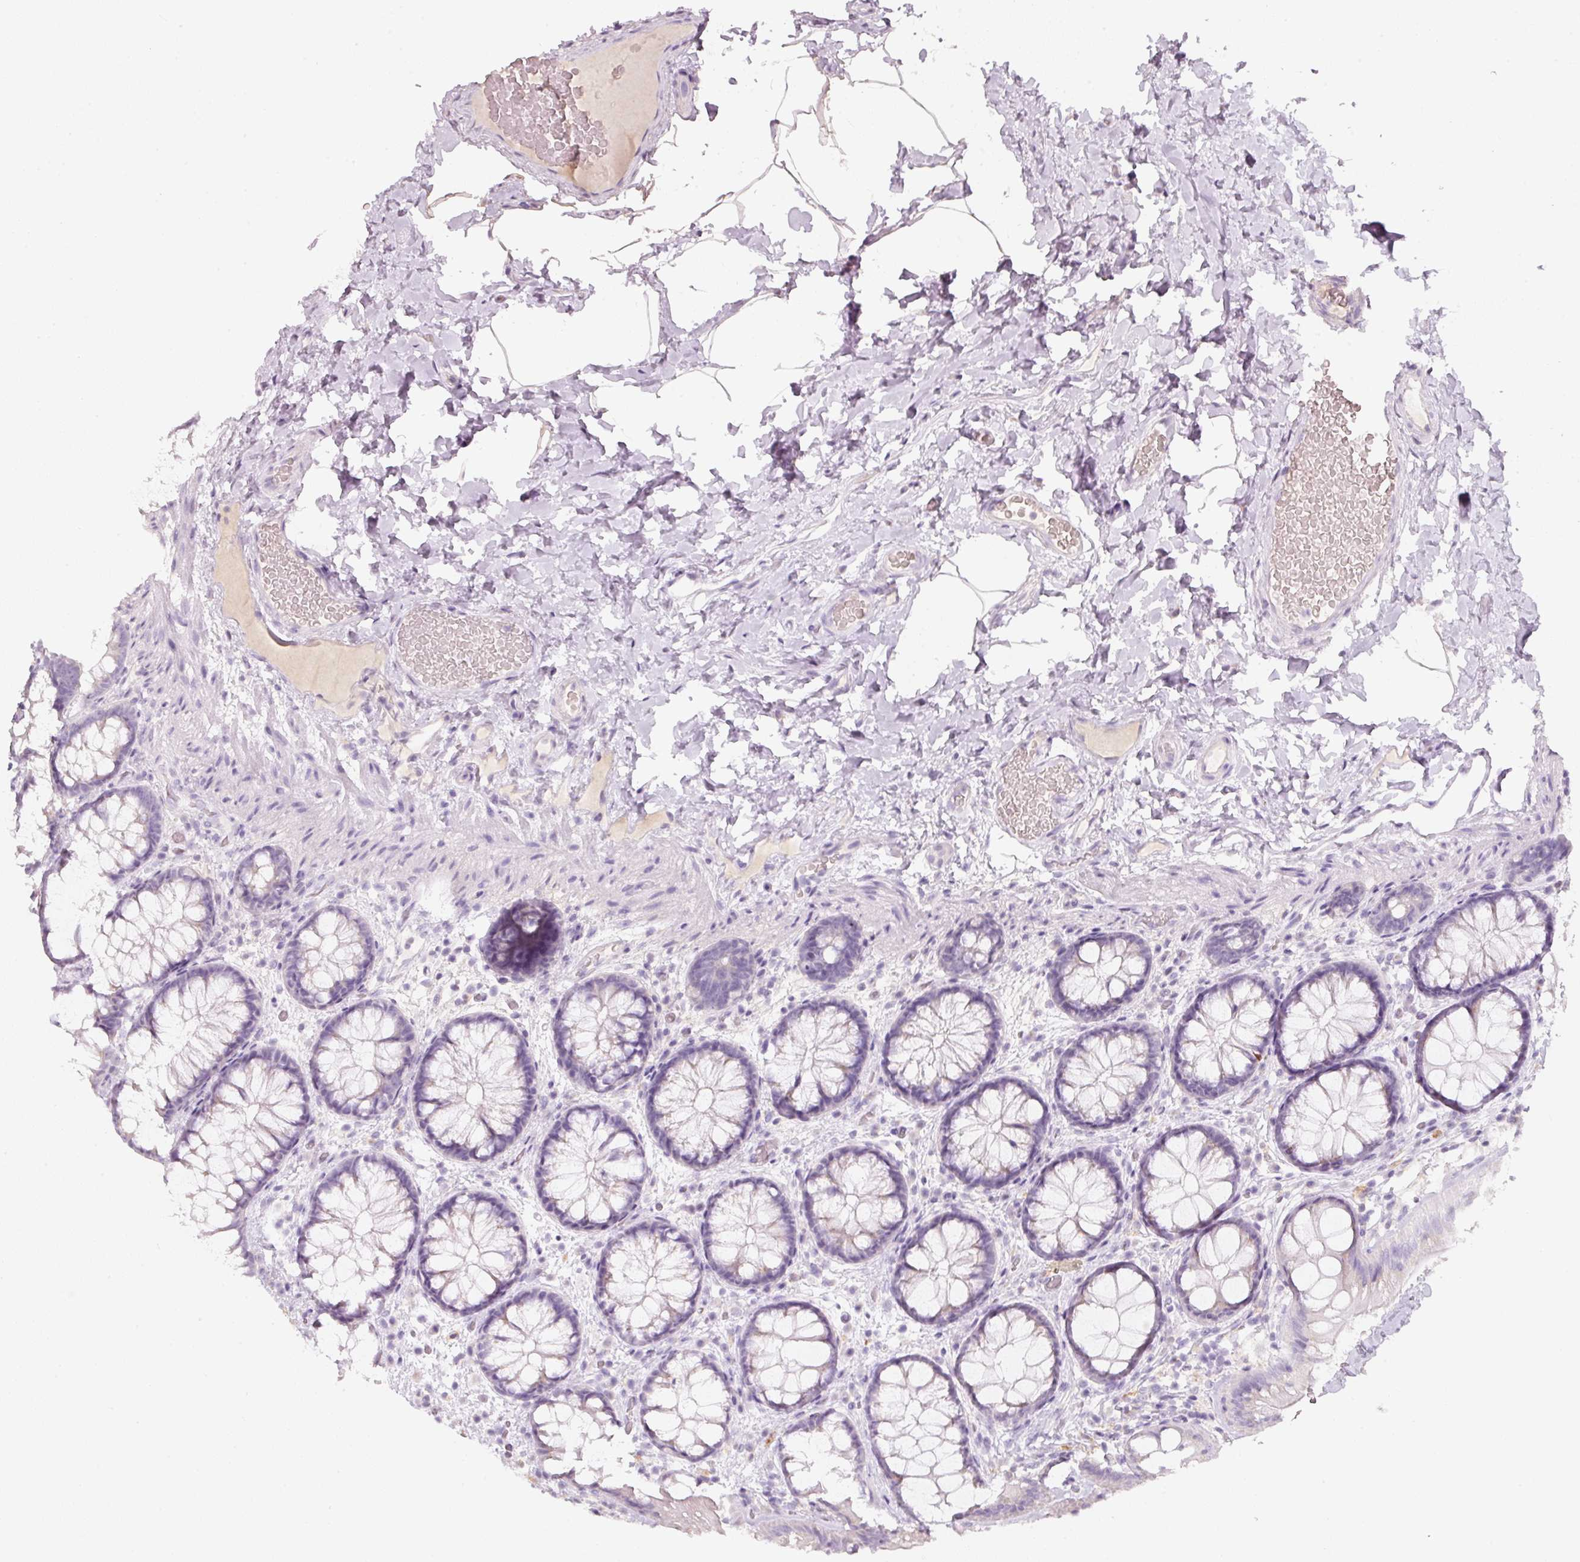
{"staining": {"intensity": "negative", "quantity": "none", "location": "none"}, "tissue": "colon", "cell_type": "Endothelial cells", "image_type": "normal", "snomed": [{"axis": "morphology", "description": "Normal tissue, NOS"}, {"axis": "topography", "description": "Colon"}], "caption": "Image shows no protein expression in endothelial cells of benign colon.", "gene": "ENSG00000206549", "patient": {"sex": "male", "age": 46}}